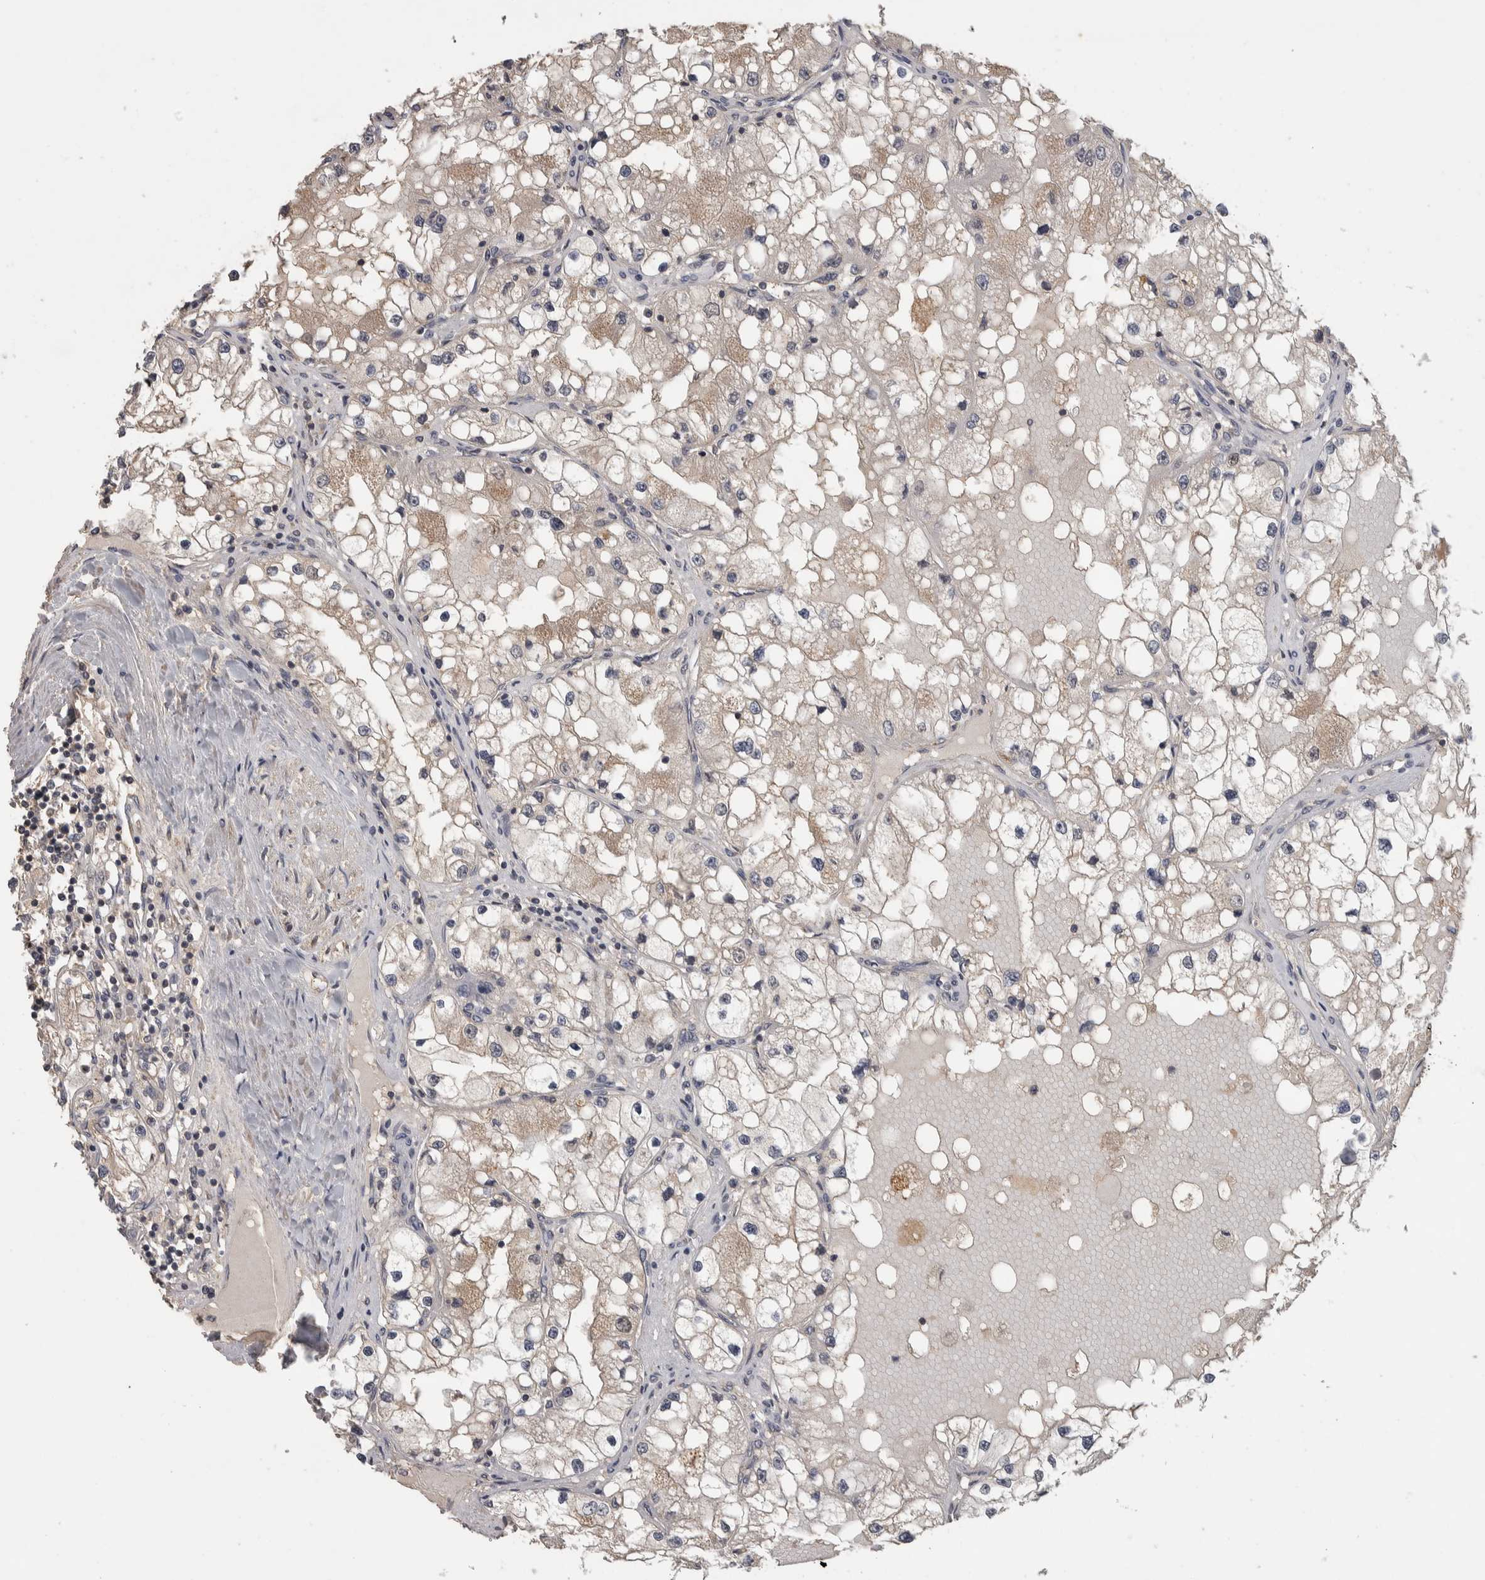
{"staining": {"intensity": "weak", "quantity": "<25%", "location": "cytoplasmic/membranous"}, "tissue": "renal cancer", "cell_type": "Tumor cells", "image_type": "cancer", "snomed": [{"axis": "morphology", "description": "Adenocarcinoma, NOS"}, {"axis": "topography", "description": "Kidney"}], "caption": "There is no significant staining in tumor cells of renal cancer (adenocarcinoma).", "gene": "IFRD1", "patient": {"sex": "male", "age": 68}}